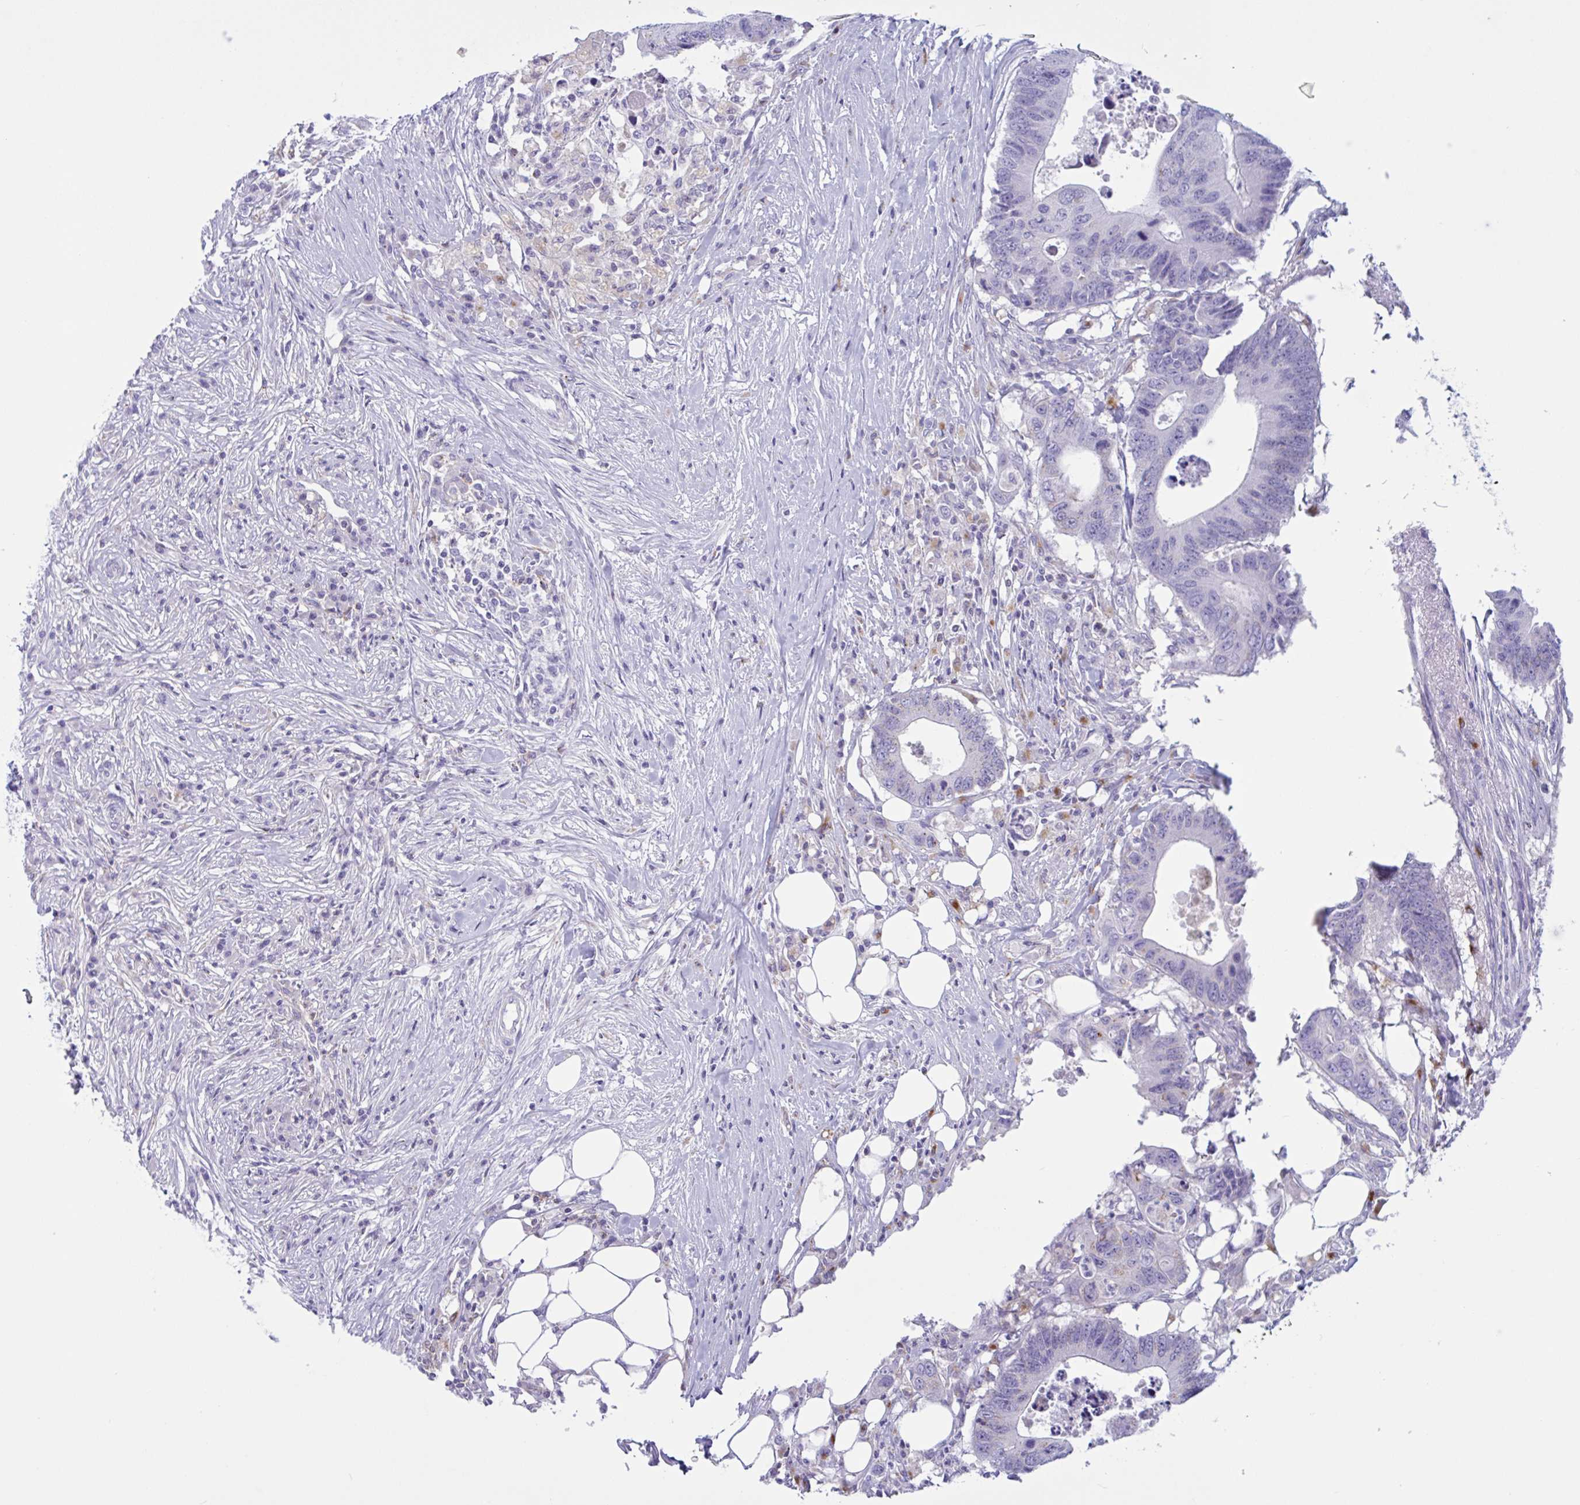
{"staining": {"intensity": "negative", "quantity": "none", "location": "none"}, "tissue": "colorectal cancer", "cell_type": "Tumor cells", "image_type": "cancer", "snomed": [{"axis": "morphology", "description": "Adenocarcinoma, NOS"}, {"axis": "topography", "description": "Colon"}], "caption": "A high-resolution micrograph shows immunohistochemistry (IHC) staining of colorectal adenocarcinoma, which reveals no significant staining in tumor cells. (Brightfield microscopy of DAB immunohistochemistry at high magnification).", "gene": "XCL1", "patient": {"sex": "male", "age": 71}}